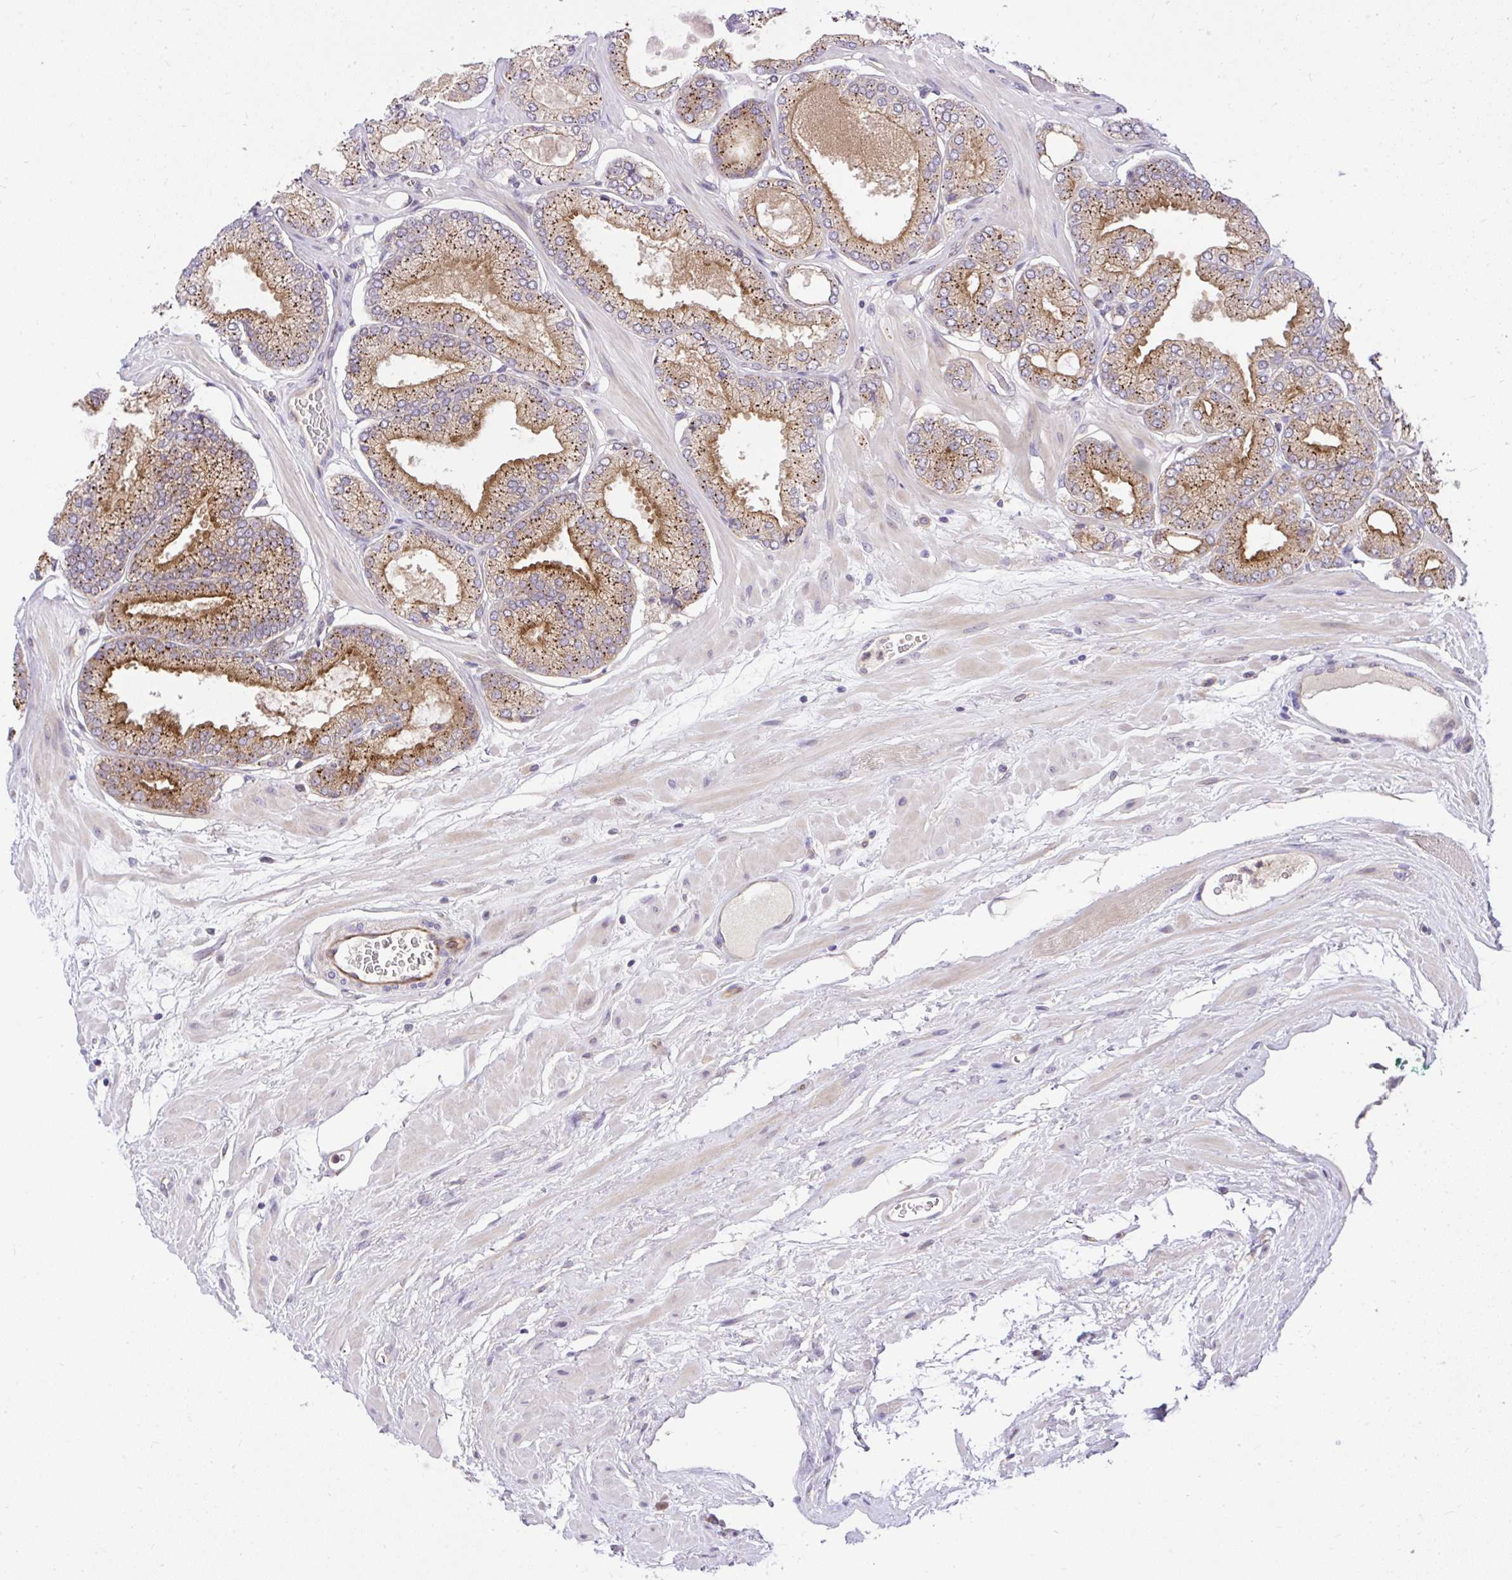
{"staining": {"intensity": "moderate", "quantity": "25%-75%", "location": "cytoplasmic/membranous"}, "tissue": "prostate cancer", "cell_type": "Tumor cells", "image_type": "cancer", "snomed": [{"axis": "morphology", "description": "Adenocarcinoma, High grade"}, {"axis": "topography", "description": "Prostate"}], "caption": "Protein staining of prostate cancer tissue displays moderate cytoplasmic/membranous expression in approximately 25%-75% of tumor cells.", "gene": "CHIA", "patient": {"sex": "male", "age": 68}}